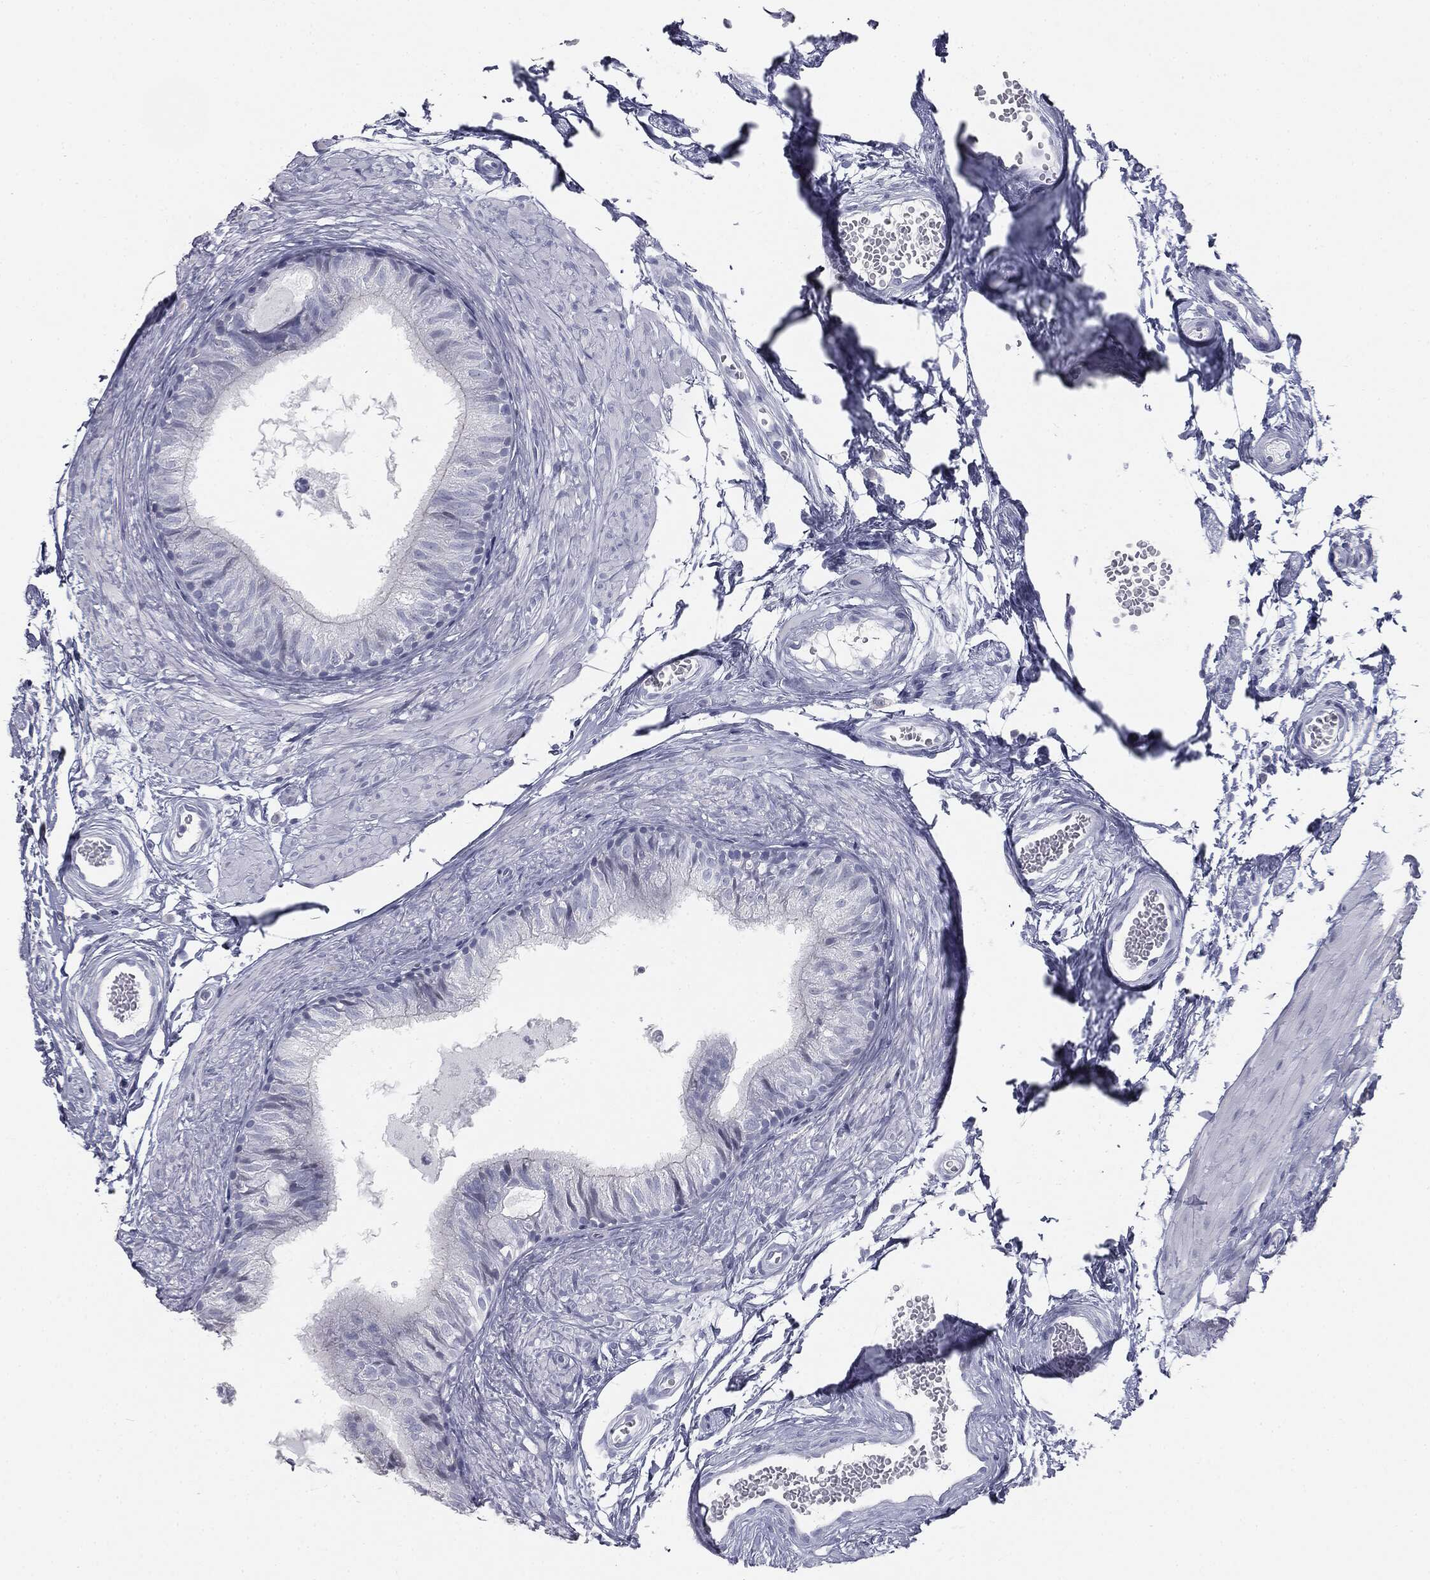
{"staining": {"intensity": "negative", "quantity": "none", "location": "none"}, "tissue": "epididymis", "cell_type": "Glandular cells", "image_type": "normal", "snomed": [{"axis": "morphology", "description": "Normal tissue, NOS"}, {"axis": "topography", "description": "Epididymis"}], "caption": "This is a histopathology image of immunohistochemistry (IHC) staining of unremarkable epididymis, which shows no positivity in glandular cells.", "gene": "TPO", "patient": {"sex": "male", "age": 22}}